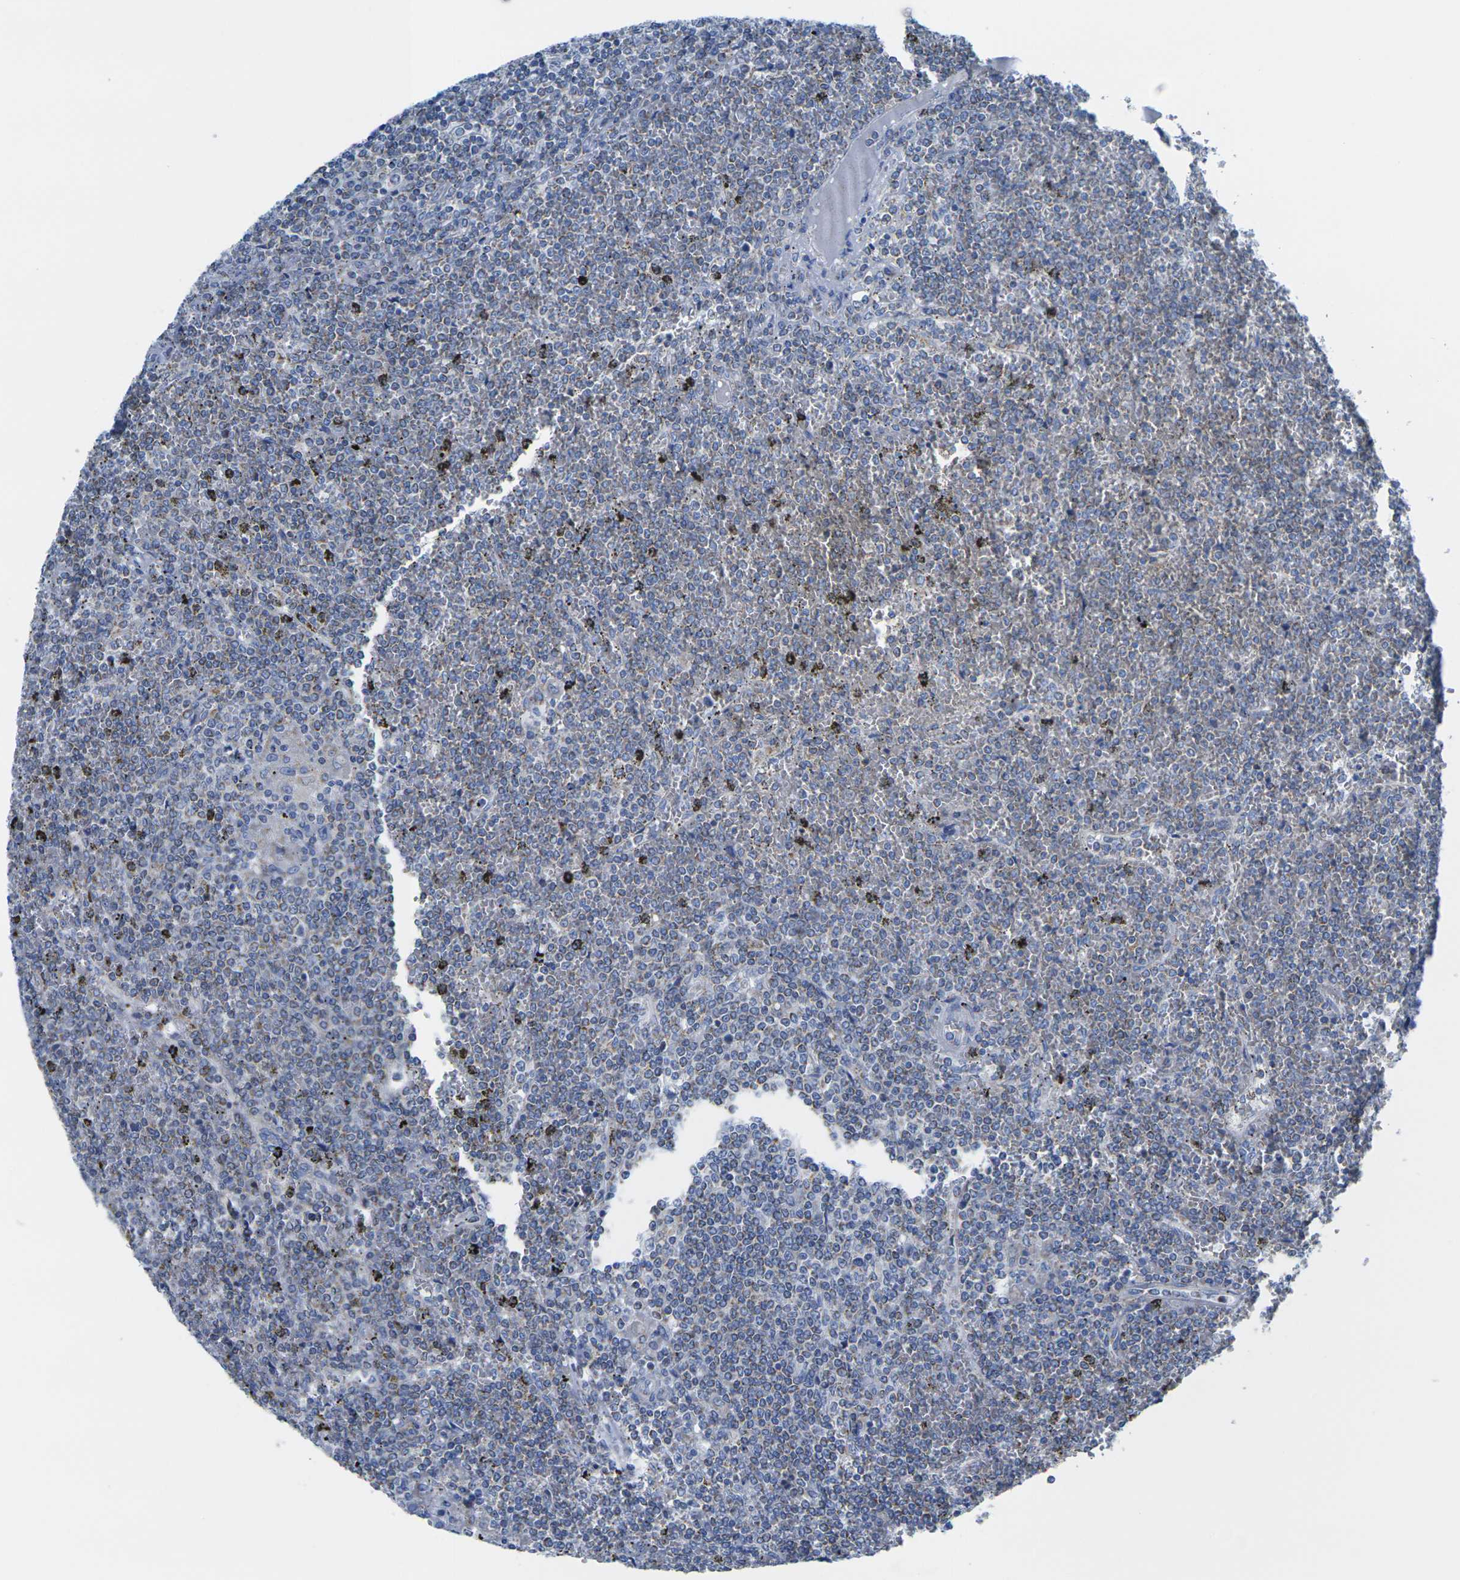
{"staining": {"intensity": "moderate", "quantity": "<25%", "location": "cytoplasmic/membranous"}, "tissue": "lymphoma", "cell_type": "Tumor cells", "image_type": "cancer", "snomed": [{"axis": "morphology", "description": "Malignant lymphoma, non-Hodgkin's type, Low grade"}, {"axis": "topography", "description": "Spleen"}], "caption": "Lymphoma tissue demonstrates moderate cytoplasmic/membranous expression in about <25% of tumor cells", "gene": "TMEM204", "patient": {"sex": "female", "age": 19}}